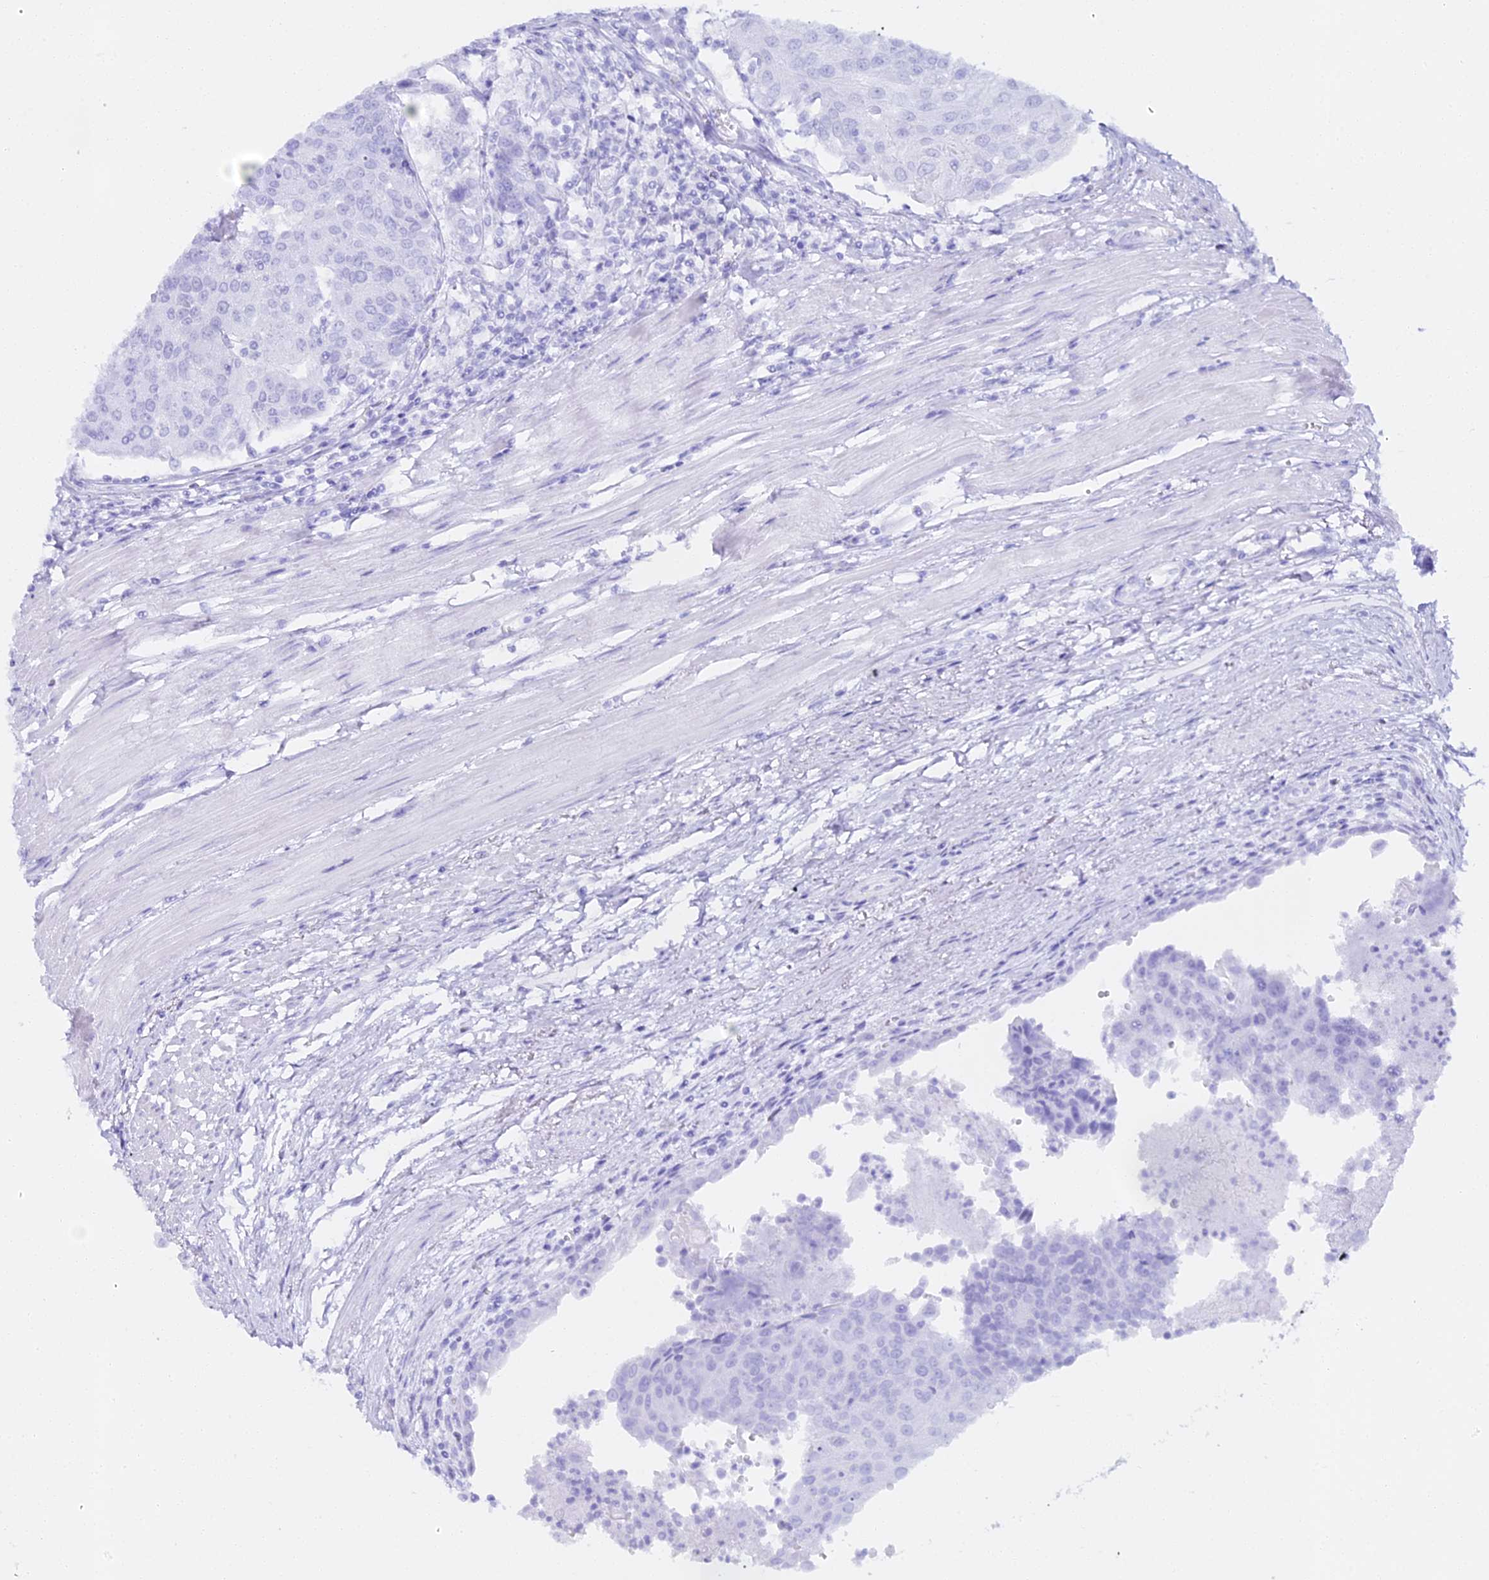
{"staining": {"intensity": "negative", "quantity": "none", "location": "none"}, "tissue": "urothelial cancer", "cell_type": "Tumor cells", "image_type": "cancer", "snomed": [{"axis": "morphology", "description": "Urothelial carcinoma, High grade"}, {"axis": "topography", "description": "Urinary bladder"}], "caption": "A high-resolution photomicrograph shows immunohistochemistry staining of urothelial carcinoma (high-grade), which reveals no significant staining in tumor cells. The staining is performed using DAB (3,3'-diaminobenzidine) brown chromogen with nuclei counter-stained in using hematoxylin.", "gene": "ALPG", "patient": {"sex": "female", "age": 85}}